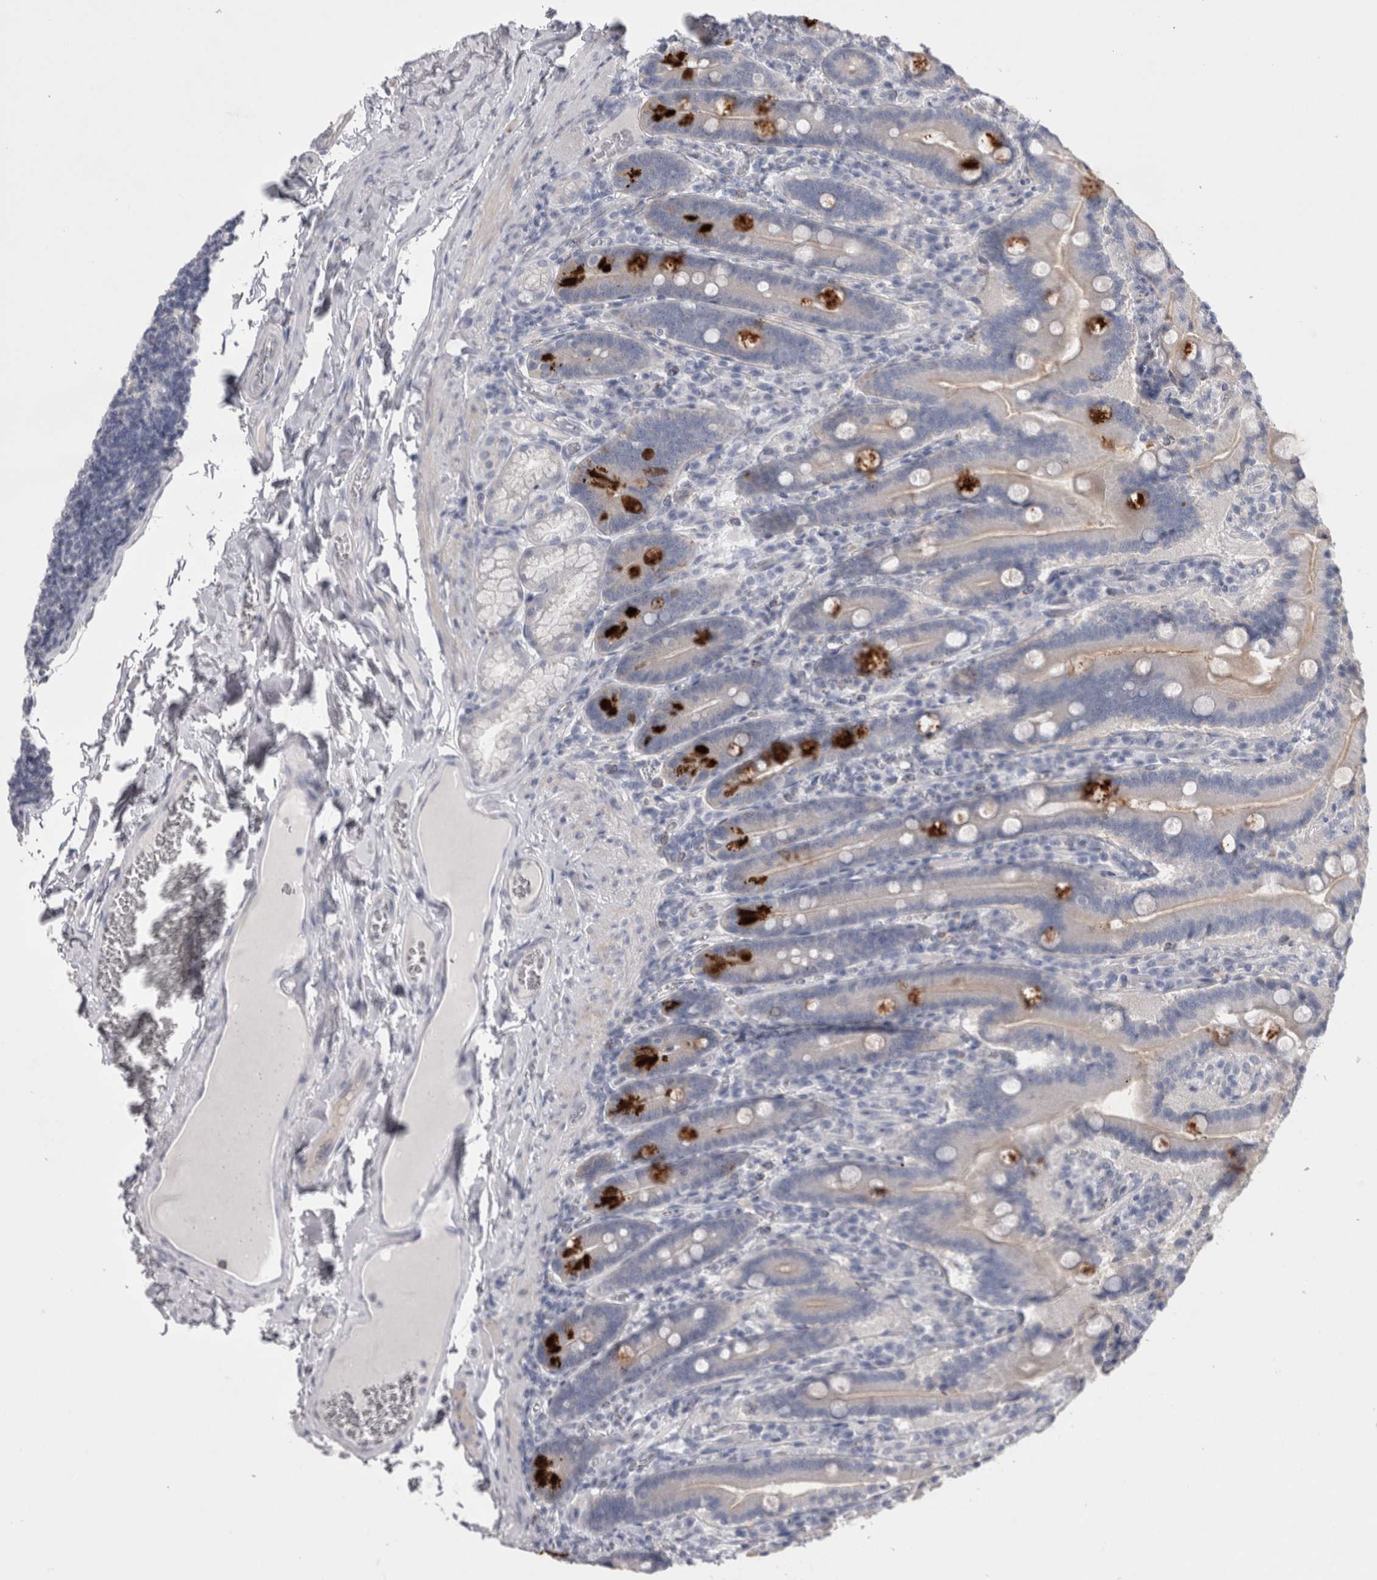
{"staining": {"intensity": "strong", "quantity": "<25%", "location": "cytoplasmic/membranous"}, "tissue": "duodenum", "cell_type": "Glandular cells", "image_type": "normal", "snomed": [{"axis": "morphology", "description": "Normal tissue, NOS"}, {"axis": "topography", "description": "Duodenum"}], "caption": "Immunohistochemistry (IHC) of benign duodenum displays medium levels of strong cytoplasmic/membranous expression in about <25% of glandular cells.", "gene": "PWP2", "patient": {"sex": "female", "age": 62}}